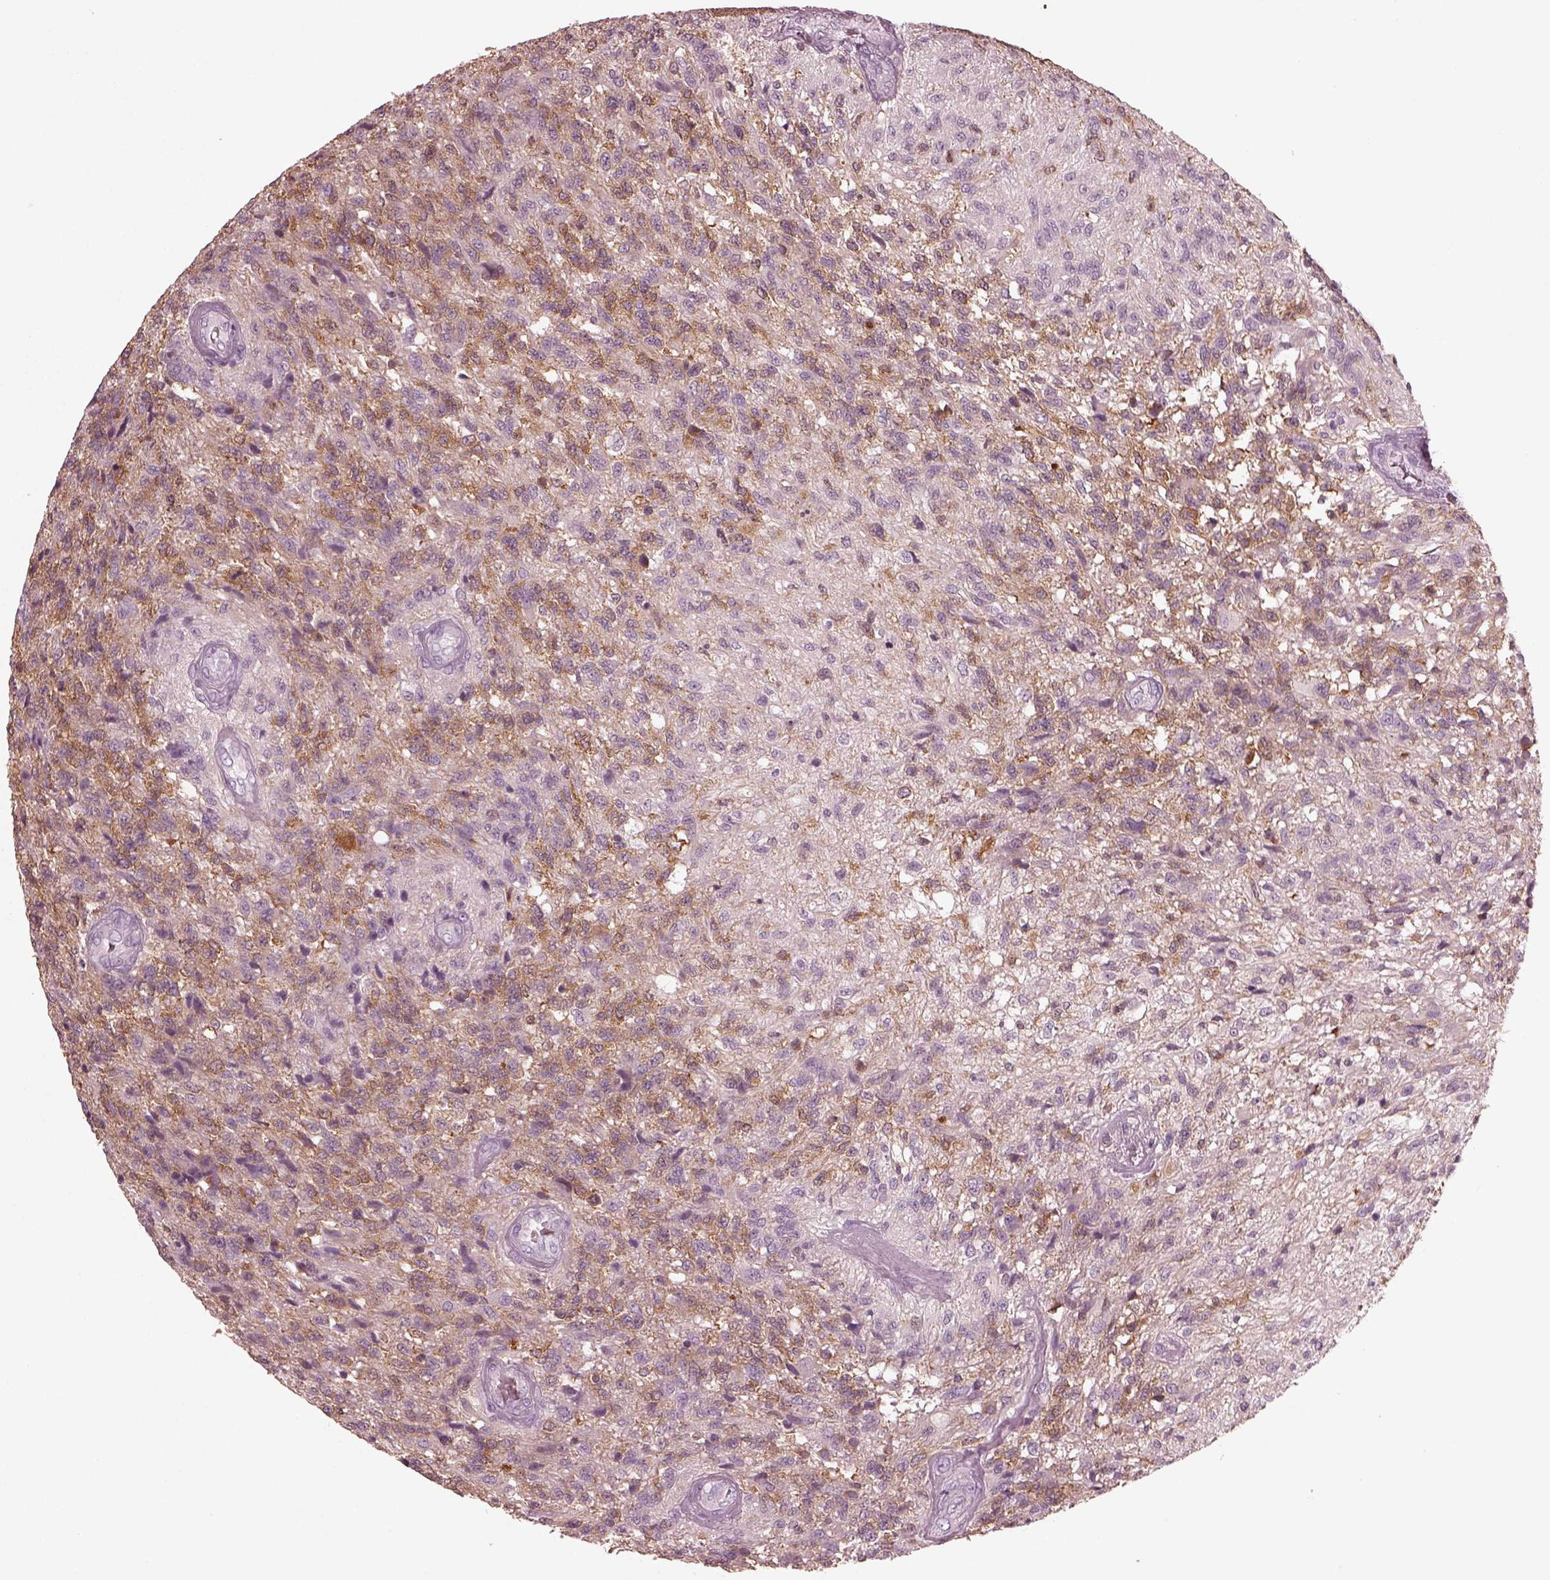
{"staining": {"intensity": "moderate", "quantity": ">75%", "location": "cytoplasmic/membranous"}, "tissue": "glioma", "cell_type": "Tumor cells", "image_type": "cancer", "snomed": [{"axis": "morphology", "description": "Glioma, malignant, High grade"}, {"axis": "topography", "description": "Brain"}], "caption": "Malignant glioma (high-grade) tissue shows moderate cytoplasmic/membranous staining in about >75% of tumor cells, visualized by immunohistochemistry. (IHC, brightfield microscopy, high magnification).", "gene": "GRM6", "patient": {"sex": "male", "age": 56}}